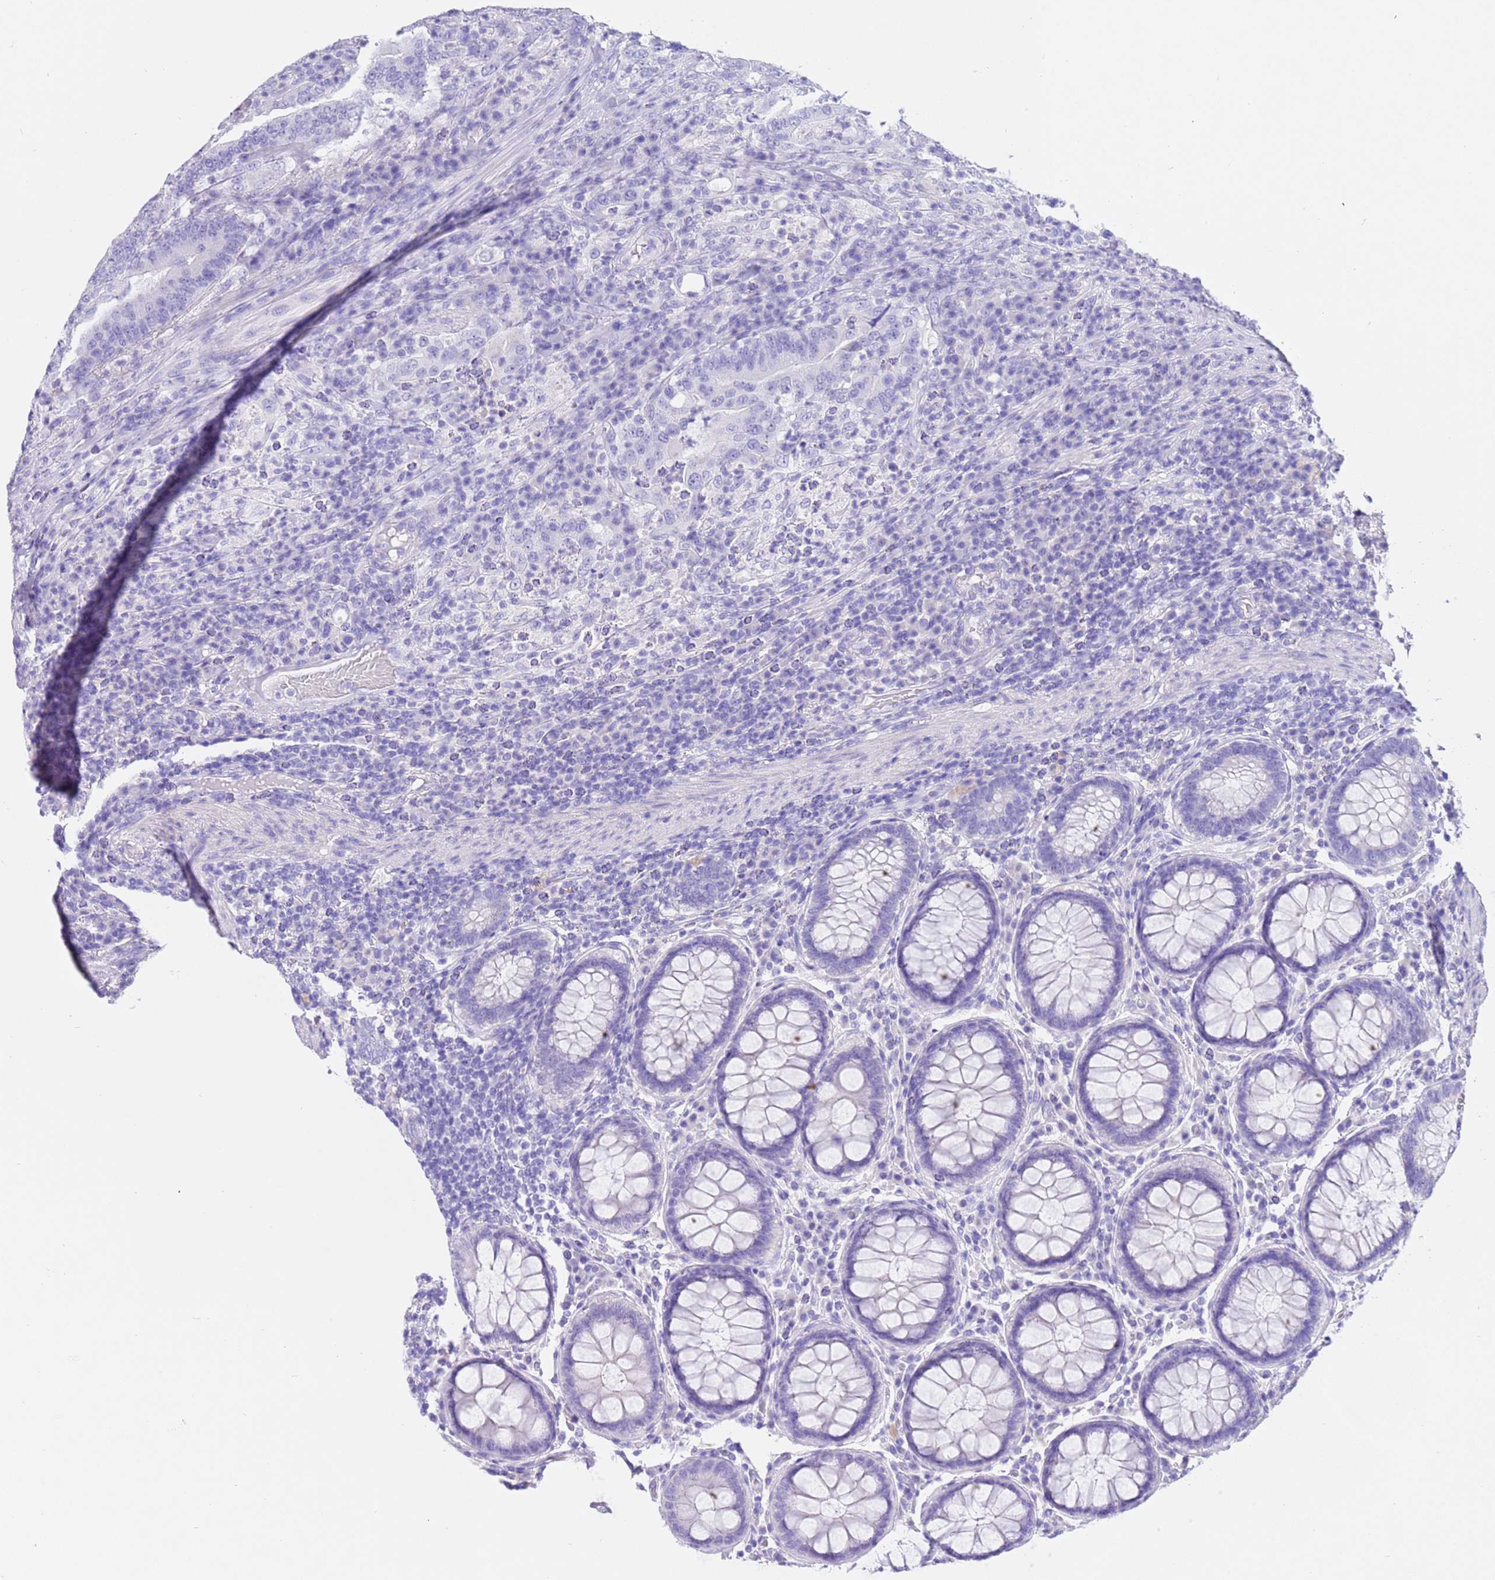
{"staining": {"intensity": "negative", "quantity": "none", "location": "none"}, "tissue": "colorectal cancer", "cell_type": "Tumor cells", "image_type": "cancer", "snomed": [{"axis": "morphology", "description": "Adenocarcinoma, NOS"}, {"axis": "topography", "description": "Colon"}], "caption": "Tumor cells show no significant protein staining in colorectal cancer.", "gene": "CPB1", "patient": {"sex": "female", "age": 66}}